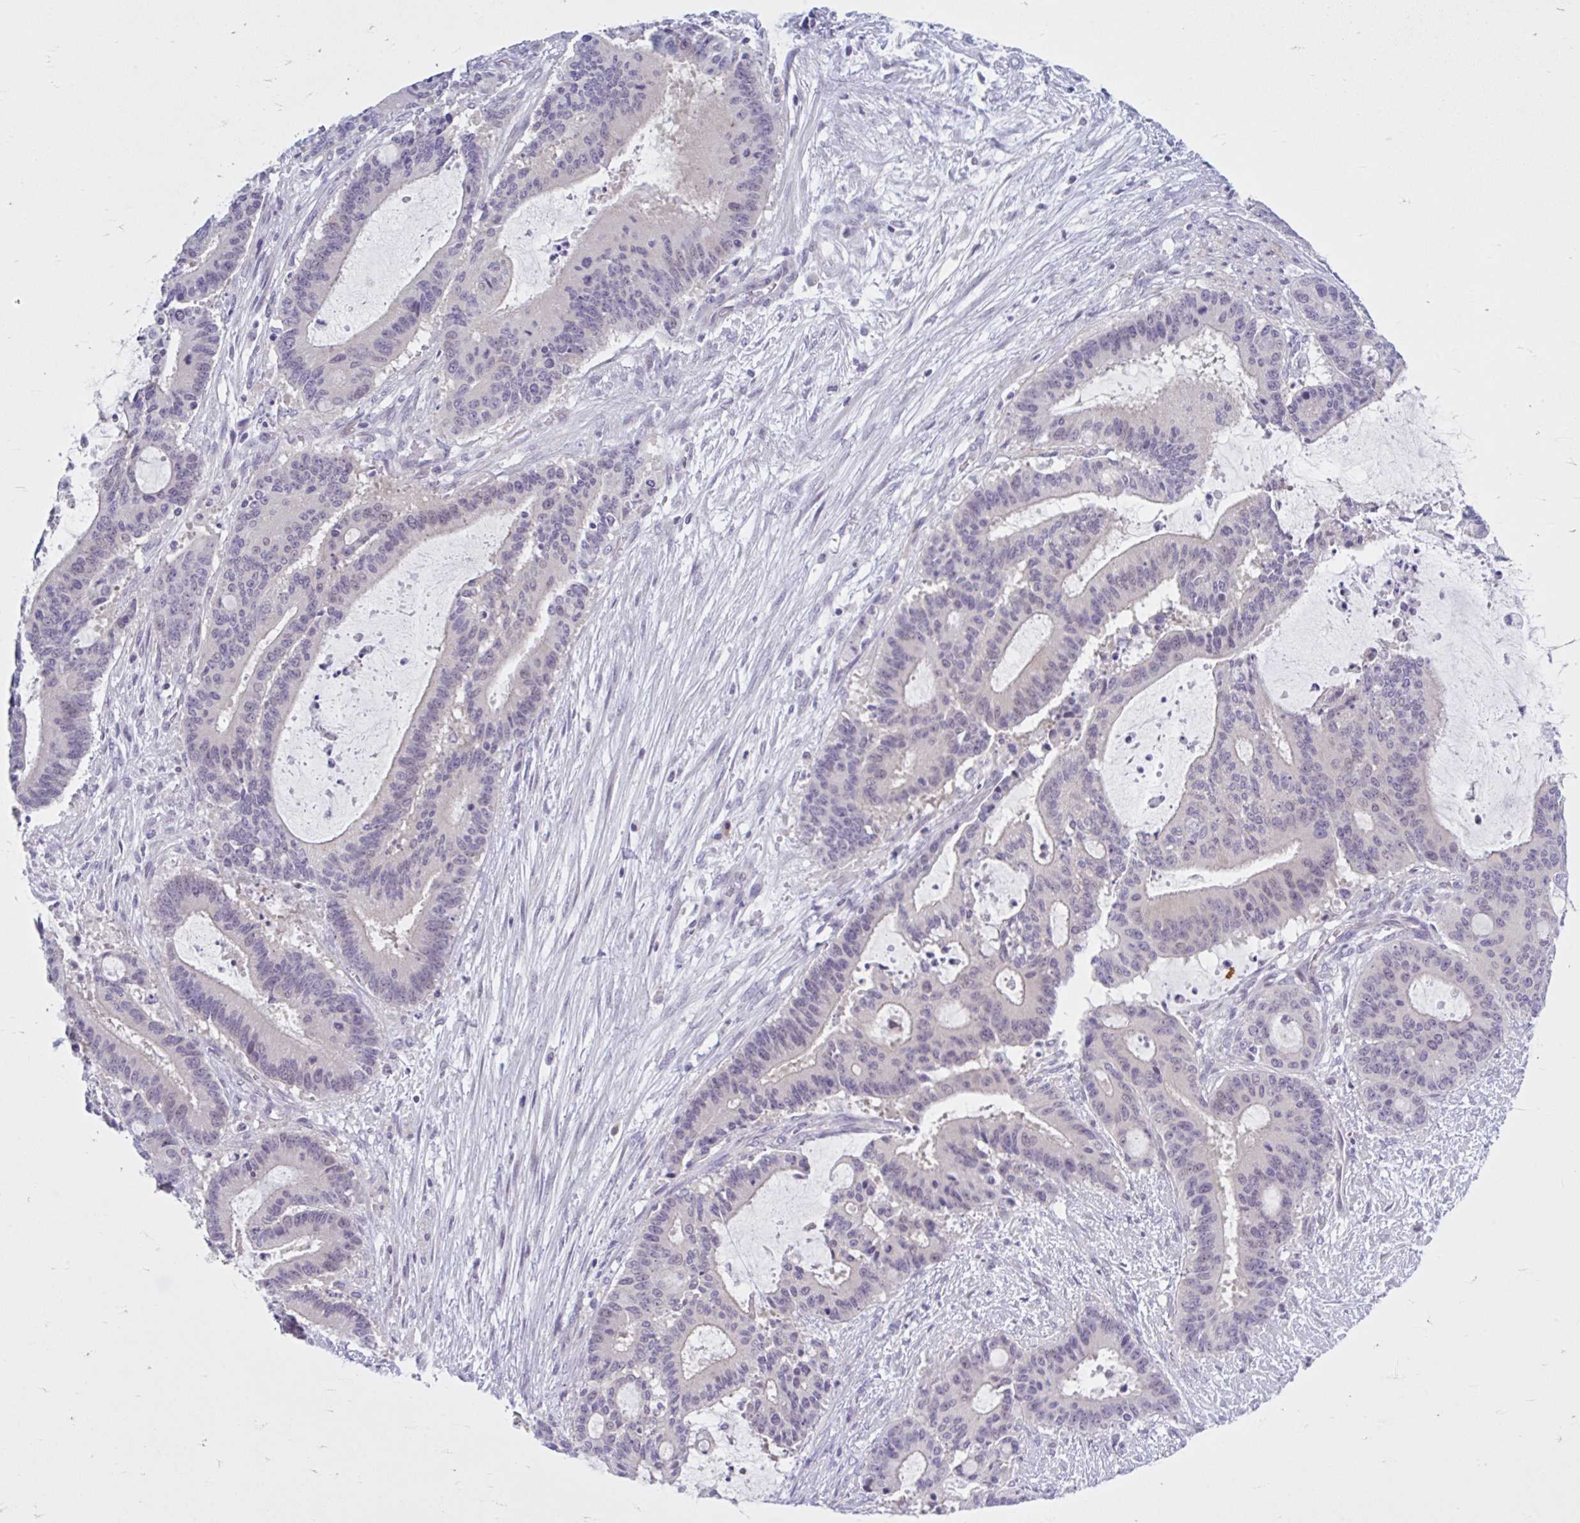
{"staining": {"intensity": "negative", "quantity": "none", "location": "none"}, "tissue": "liver cancer", "cell_type": "Tumor cells", "image_type": "cancer", "snomed": [{"axis": "morphology", "description": "Normal tissue, NOS"}, {"axis": "morphology", "description": "Cholangiocarcinoma"}, {"axis": "topography", "description": "Liver"}, {"axis": "topography", "description": "Peripheral nerve tissue"}], "caption": "Image shows no significant protein staining in tumor cells of liver cancer.", "gene": "FAM153A", "patient": {"sex": "female", "age": 73}}